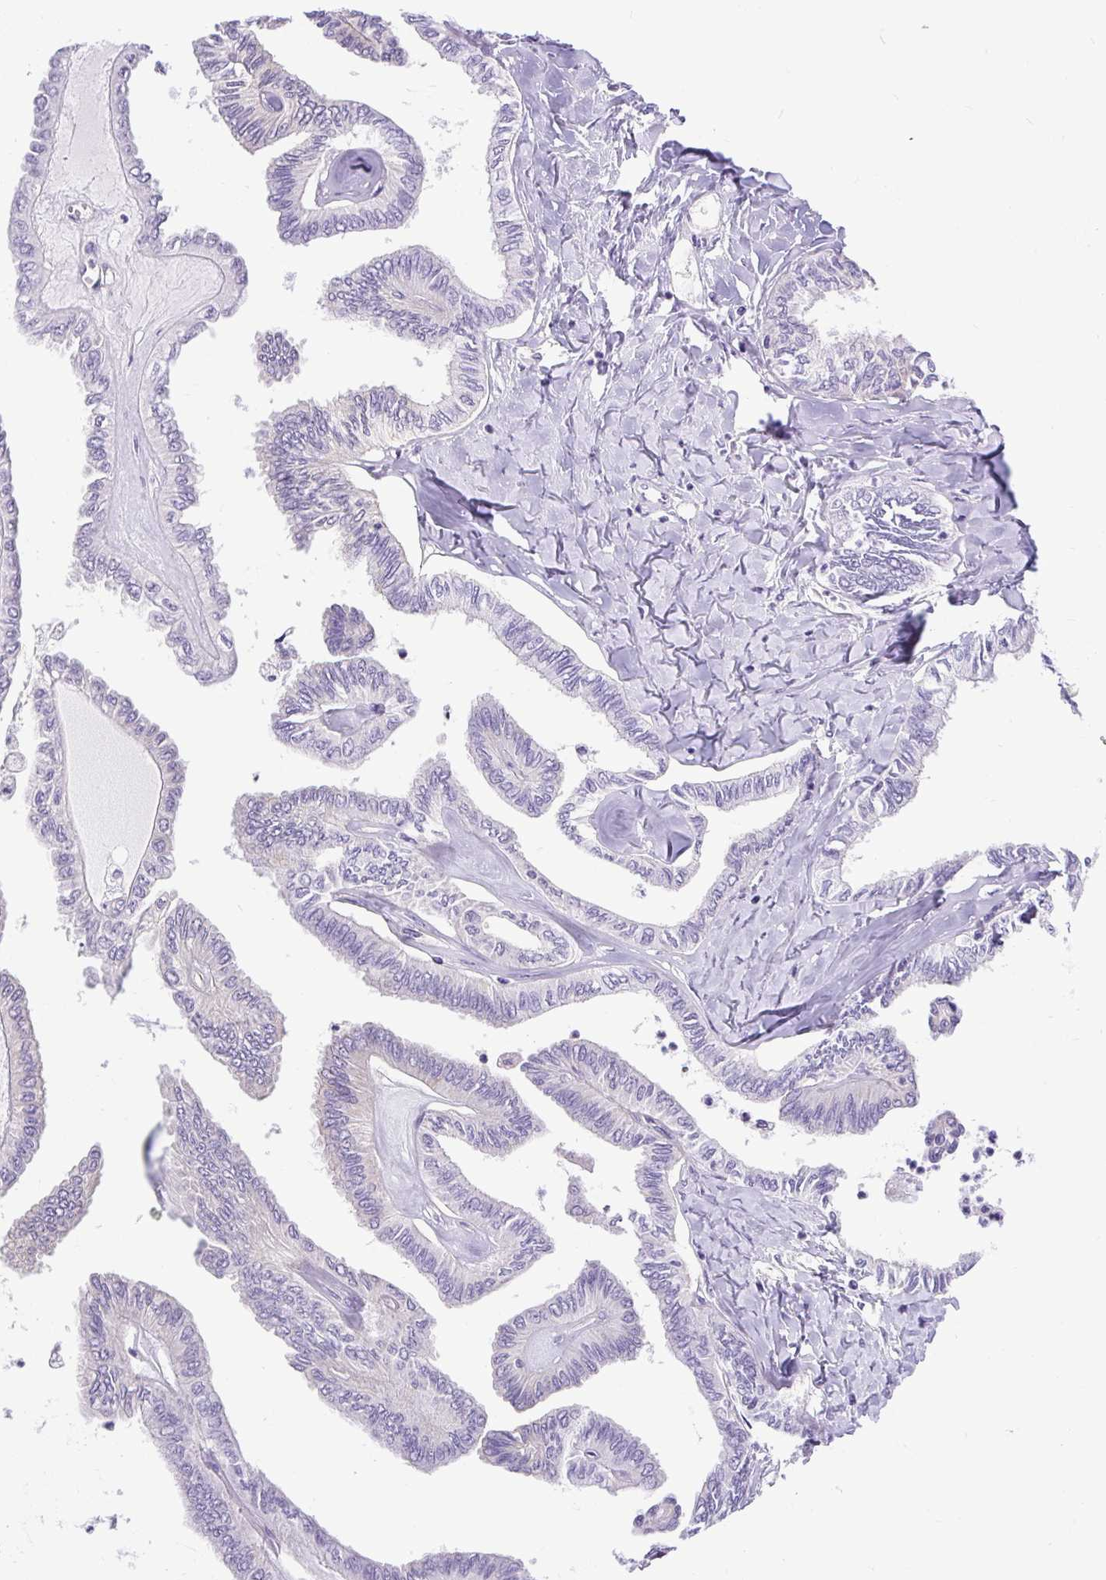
{"staining": {"intensity": "negative", "quantity": "none", "location": "none"}, "tissue": "ovarian cancer", "cell_type": "Tumor cells", "image_type": "cancer", "snomed": [{"axis": "morphology", "description": "Carcinoma, endometroid"}, {"axis": "topography", "description": "Ovary"}], "caption": "This is a photomicrograph of IHC staining of endometroid carcinoma (ovarian), which shows no staining in tumor cells.", "gene": "MAP1S", "patient": {"sex": "female", "age": 70}}